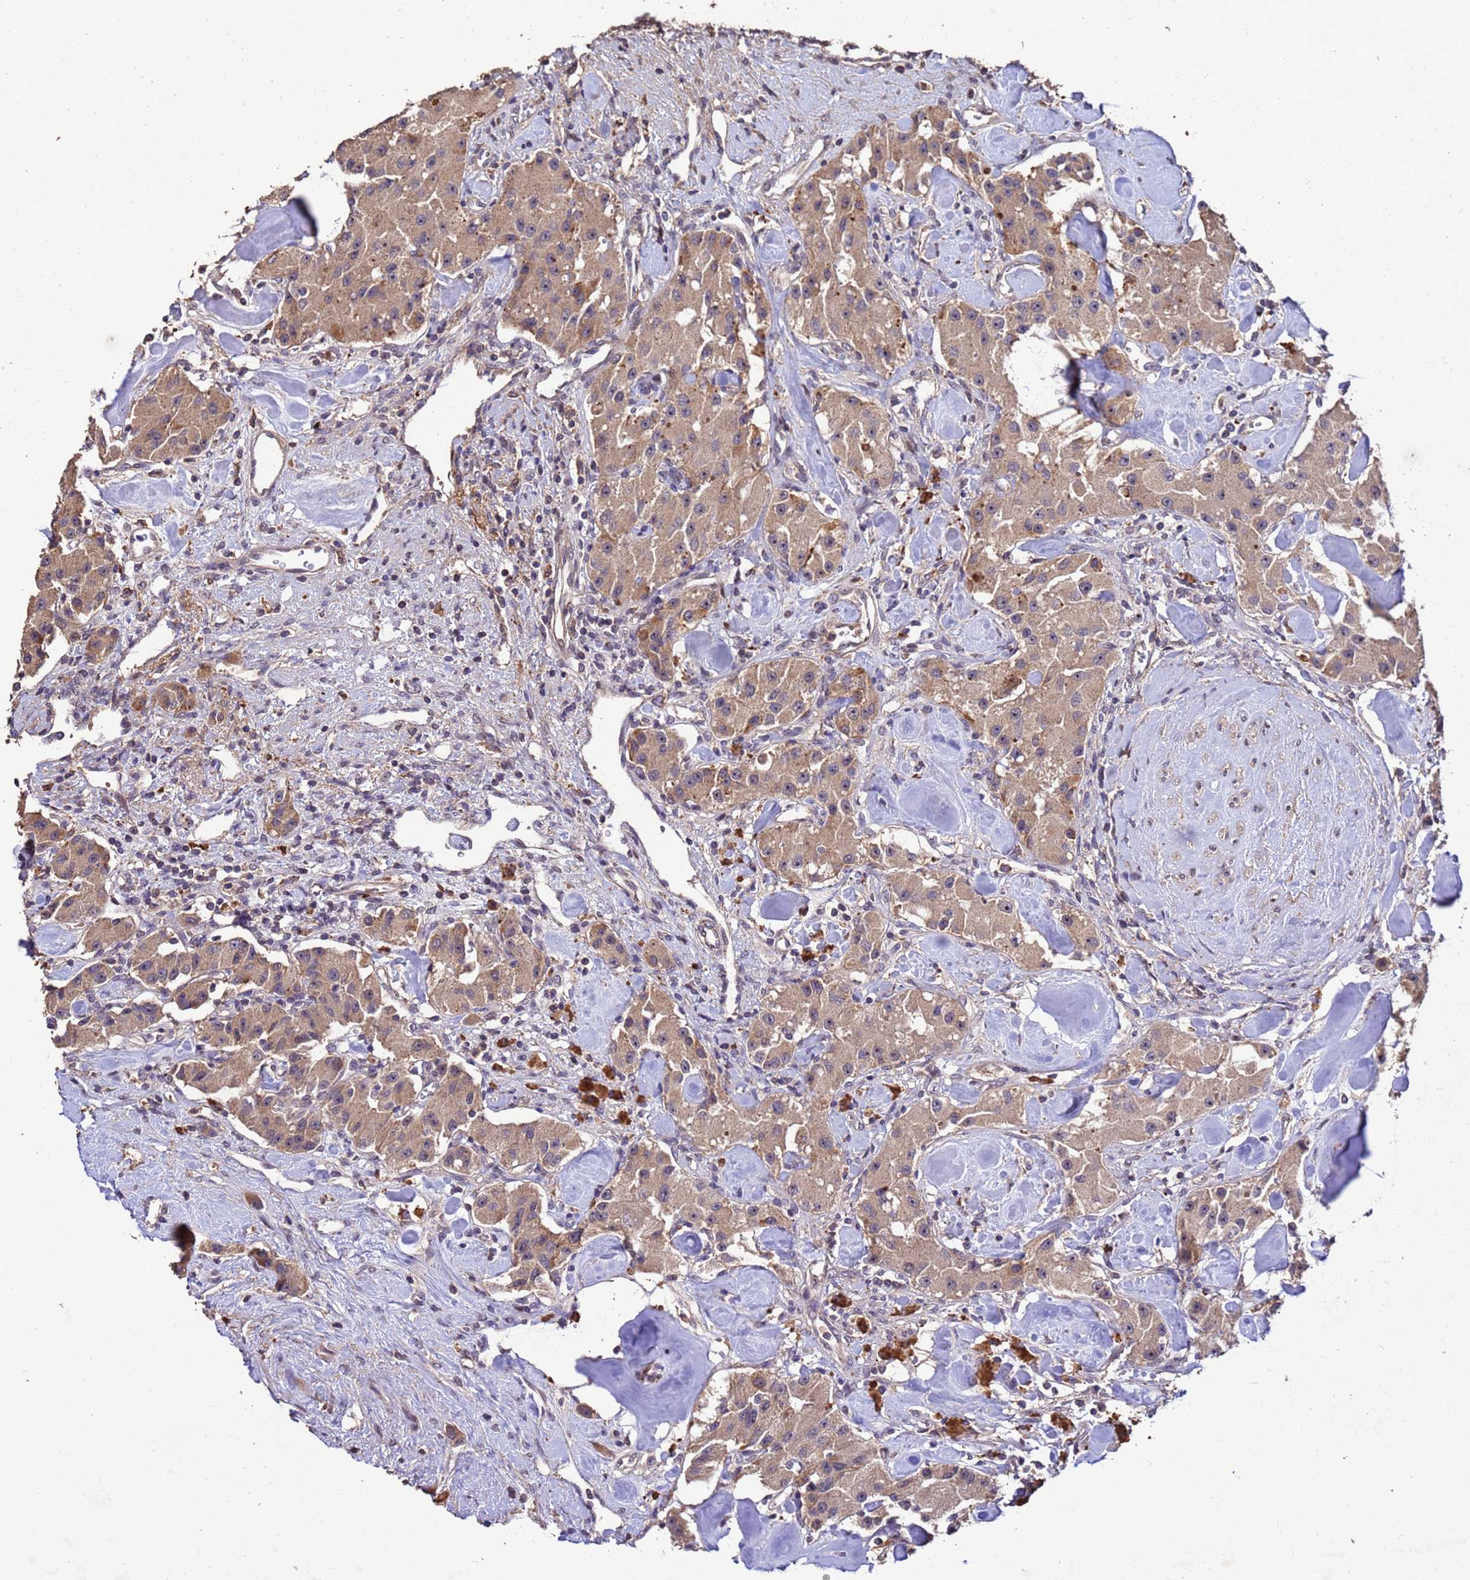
{"staining": {"intensity": "moderate", "quantity": ">75%", "location": "cytoplasmic/membranous"}, "tissue": "carcinoid", "cell_type": "Tumor cells", "image_type": "cancer", "snomed": [{"axis": "morphology", "description": "Carcinoid, malignant, NOS"}, {"axis": "topography", "description": "Pancreas"}], "caption": "Immunohistochemistry histopathology image of neoplastic tissue: human carcinoid (malignant) stained using IHC shows medium levels of moderate protein expression localized specifically in the cytoplasmic/membranous of tumor cells, appearing as a cytoplasmic/membranous brown color.", "gene": "TOR4A", "patient": {"sex": "male", "age": 41}}